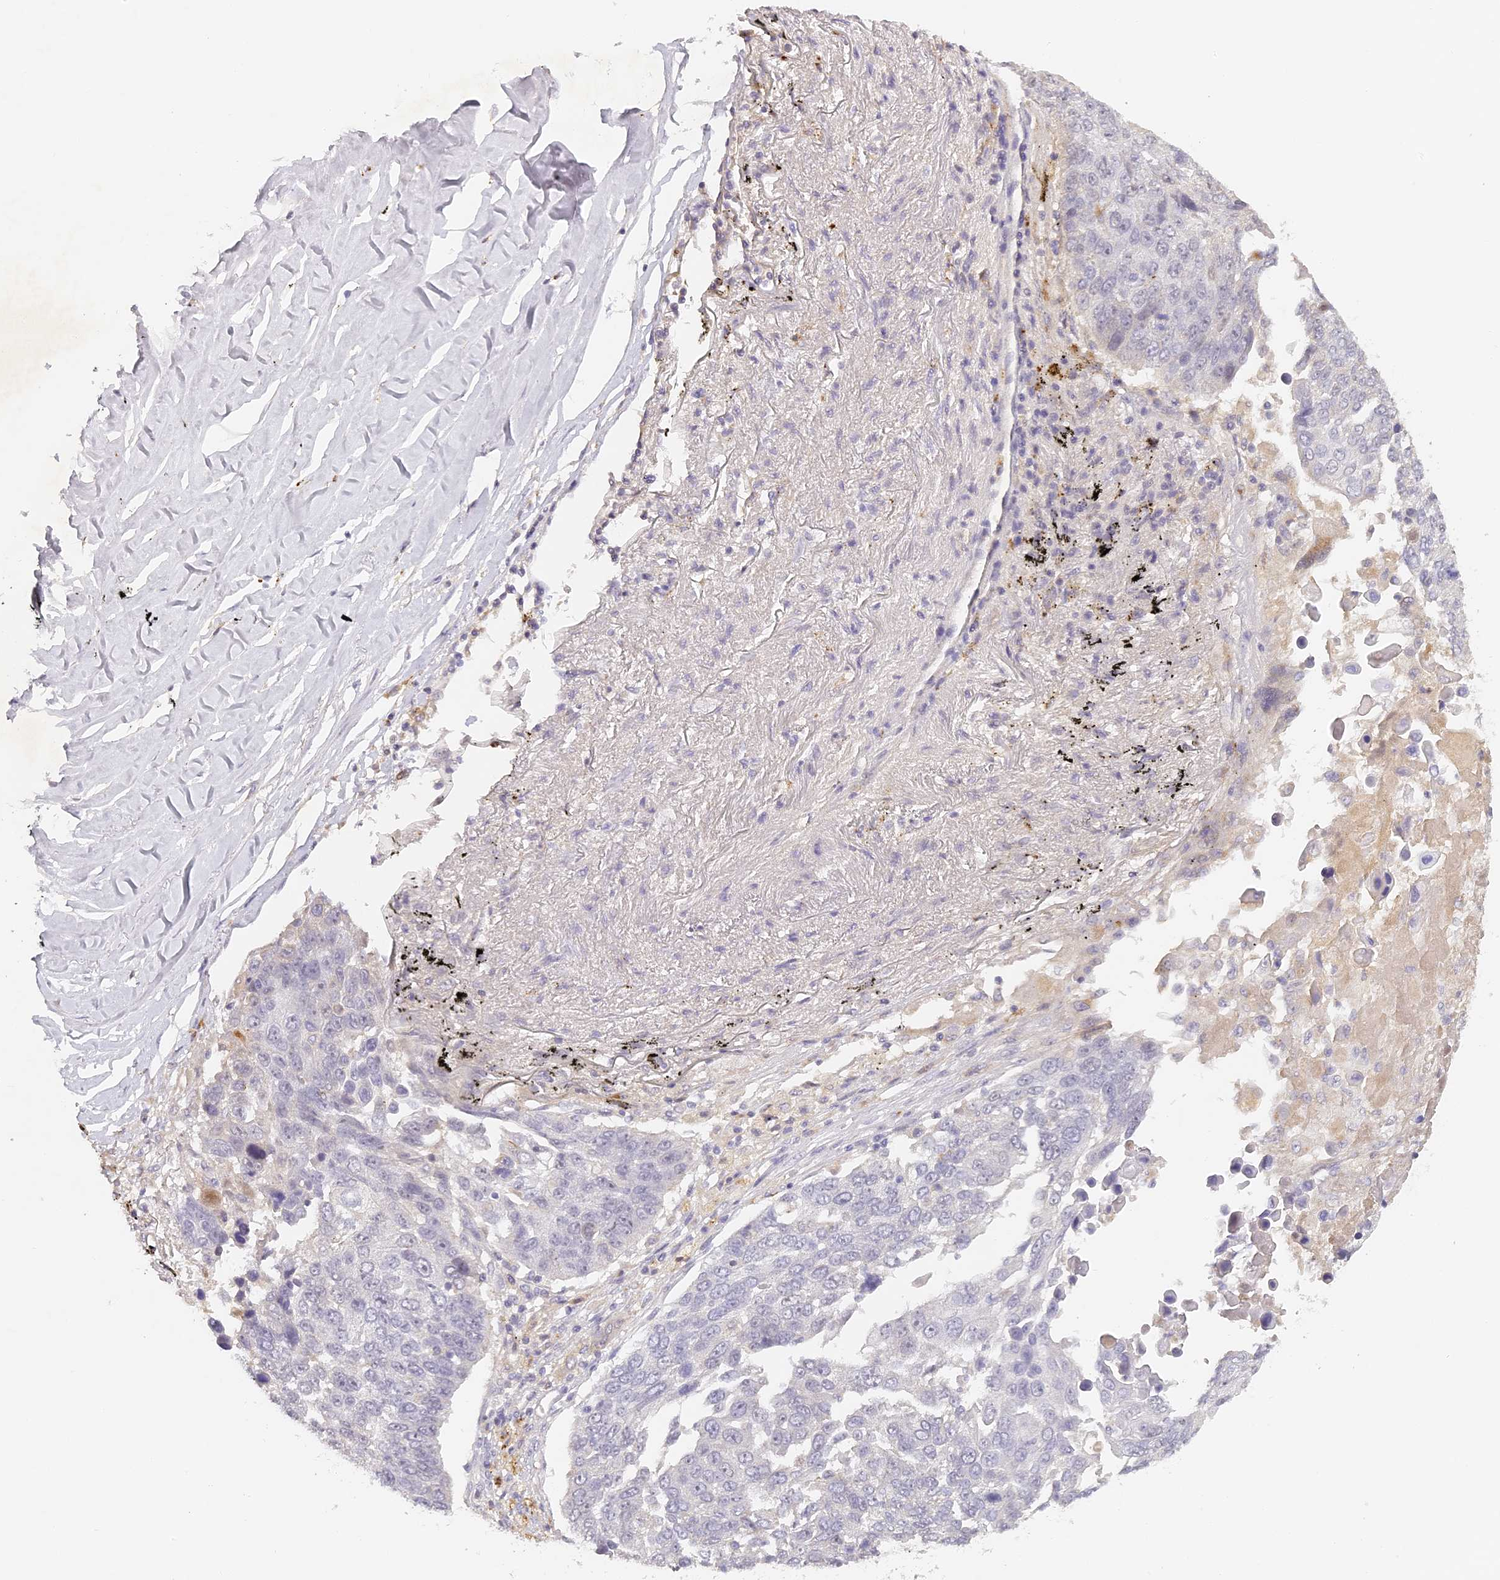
{"staining": {"intensity": "negative", "quantity": "none", "location": "none"}, "tissue": "lung cancer", "cell_type": "Tumor cells", "image_type": "cancer", "snomed": [{"axis": "morphology", "description": "Squamous cell carcinoma, NOS"}, {"axis": "topography", "description": "Lung"}], "caption": "This is a image of immunohistochemistry (IHC) staining of lung cancer, which shows no positivity in tumor cells.", "gene": "ELL3", "patient": {"sex": "male", "age": 66}}